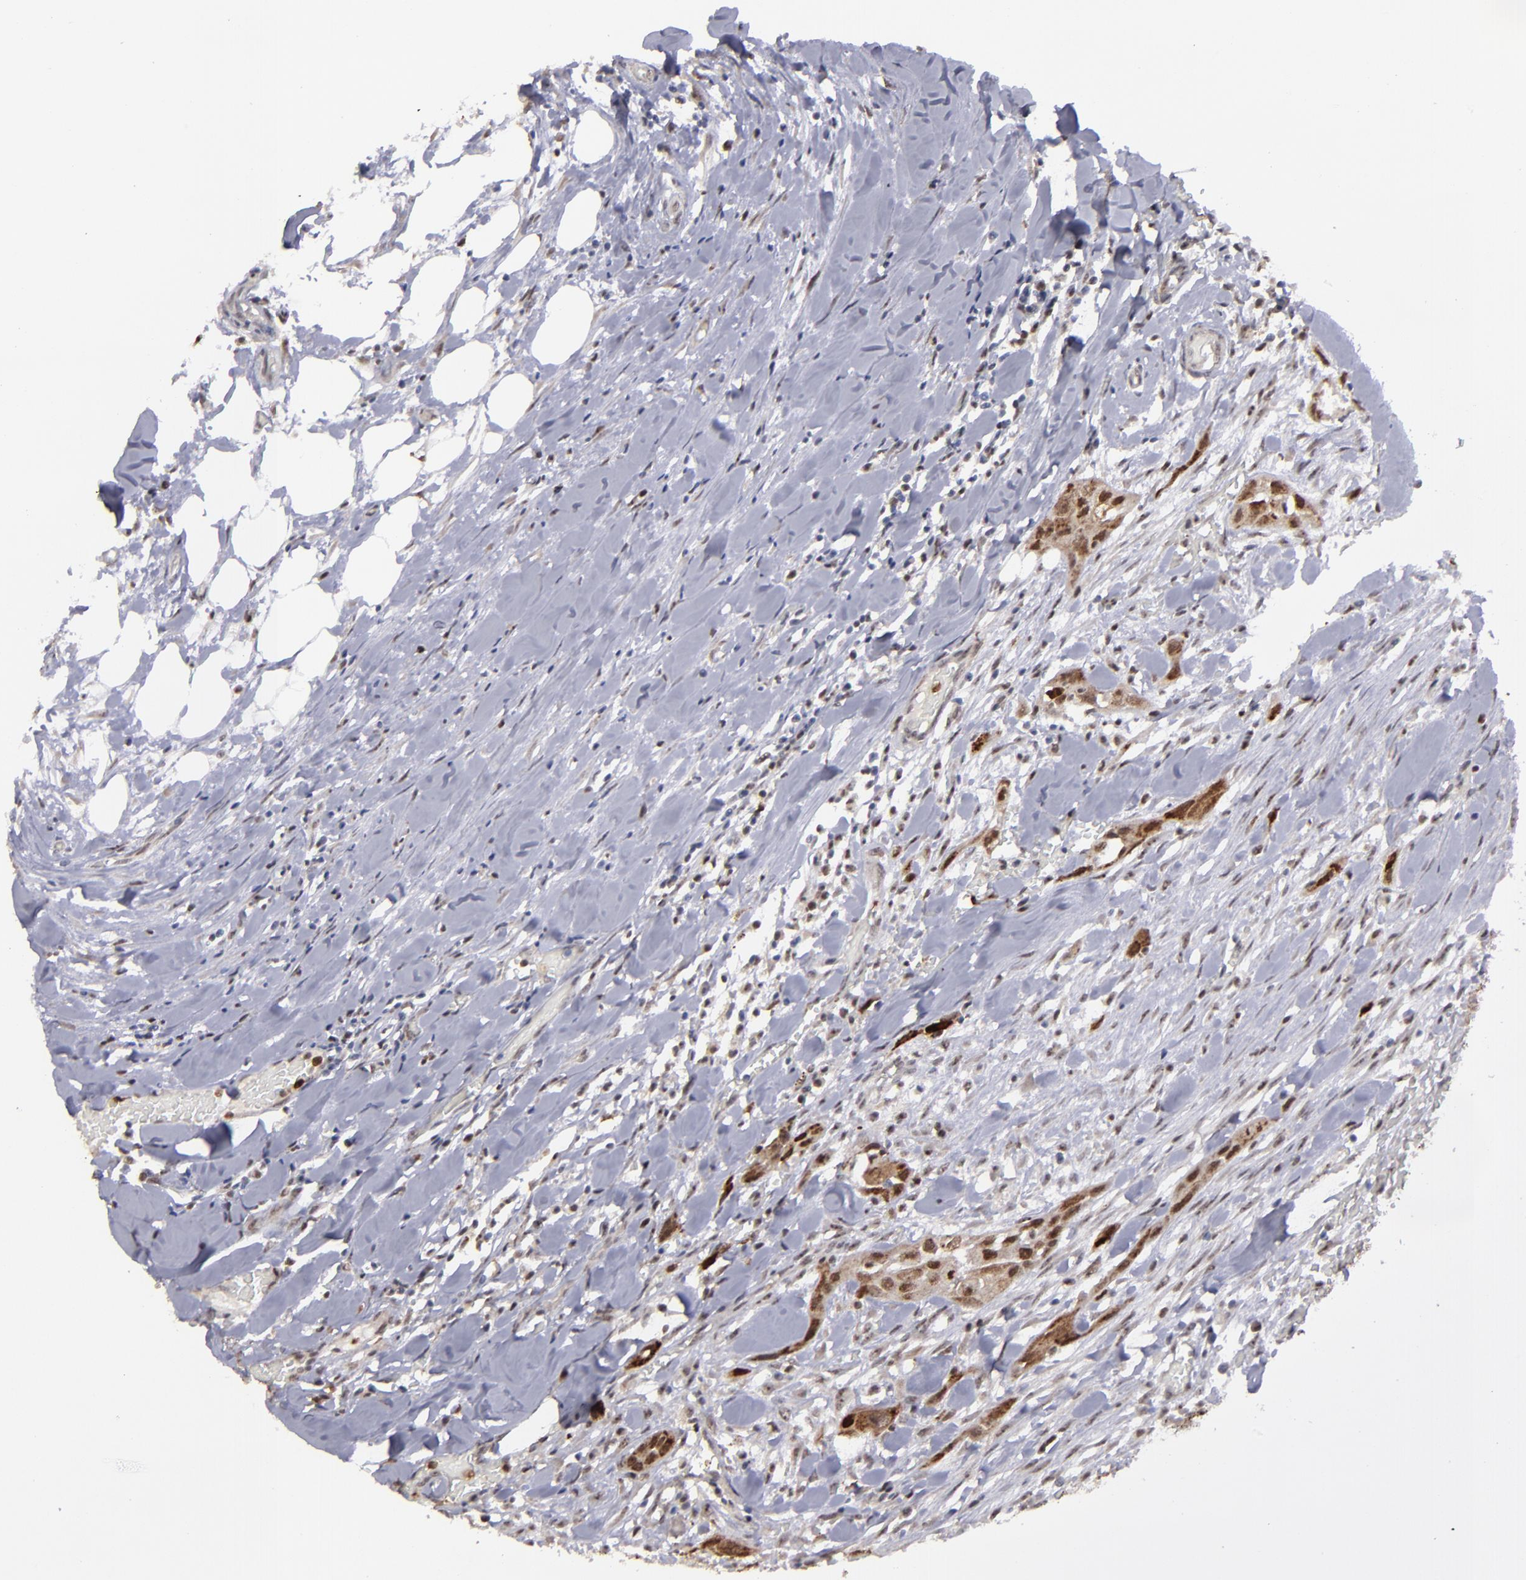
{"staining": {"intensity": "moderate", "quantity": "25%-75%", "location": "cytoplasmic/membranous,nuclear"}, "tissue": "head and neck cancer", "cell_type": "Tumor cells", "image_type": "cancer", "snomed": [{"axis": "morphology", "description": "Neoplasm, malignant, NOS"}, {"axis": "topography", "description": "Salivary gland"}, {"axis": "topography", "description": "Head-Neck"}], "caption": "Immunohistochemical staining of head and neck cancer reveals medium levels of moderate cytoplasmic/membranous and nuclear staining in about 25%-75% of tumor cells. (IHC, brightfield microscopy, high magnification).", "gene": "RREB1", "patient": {"sex": "male", "age": 43}}